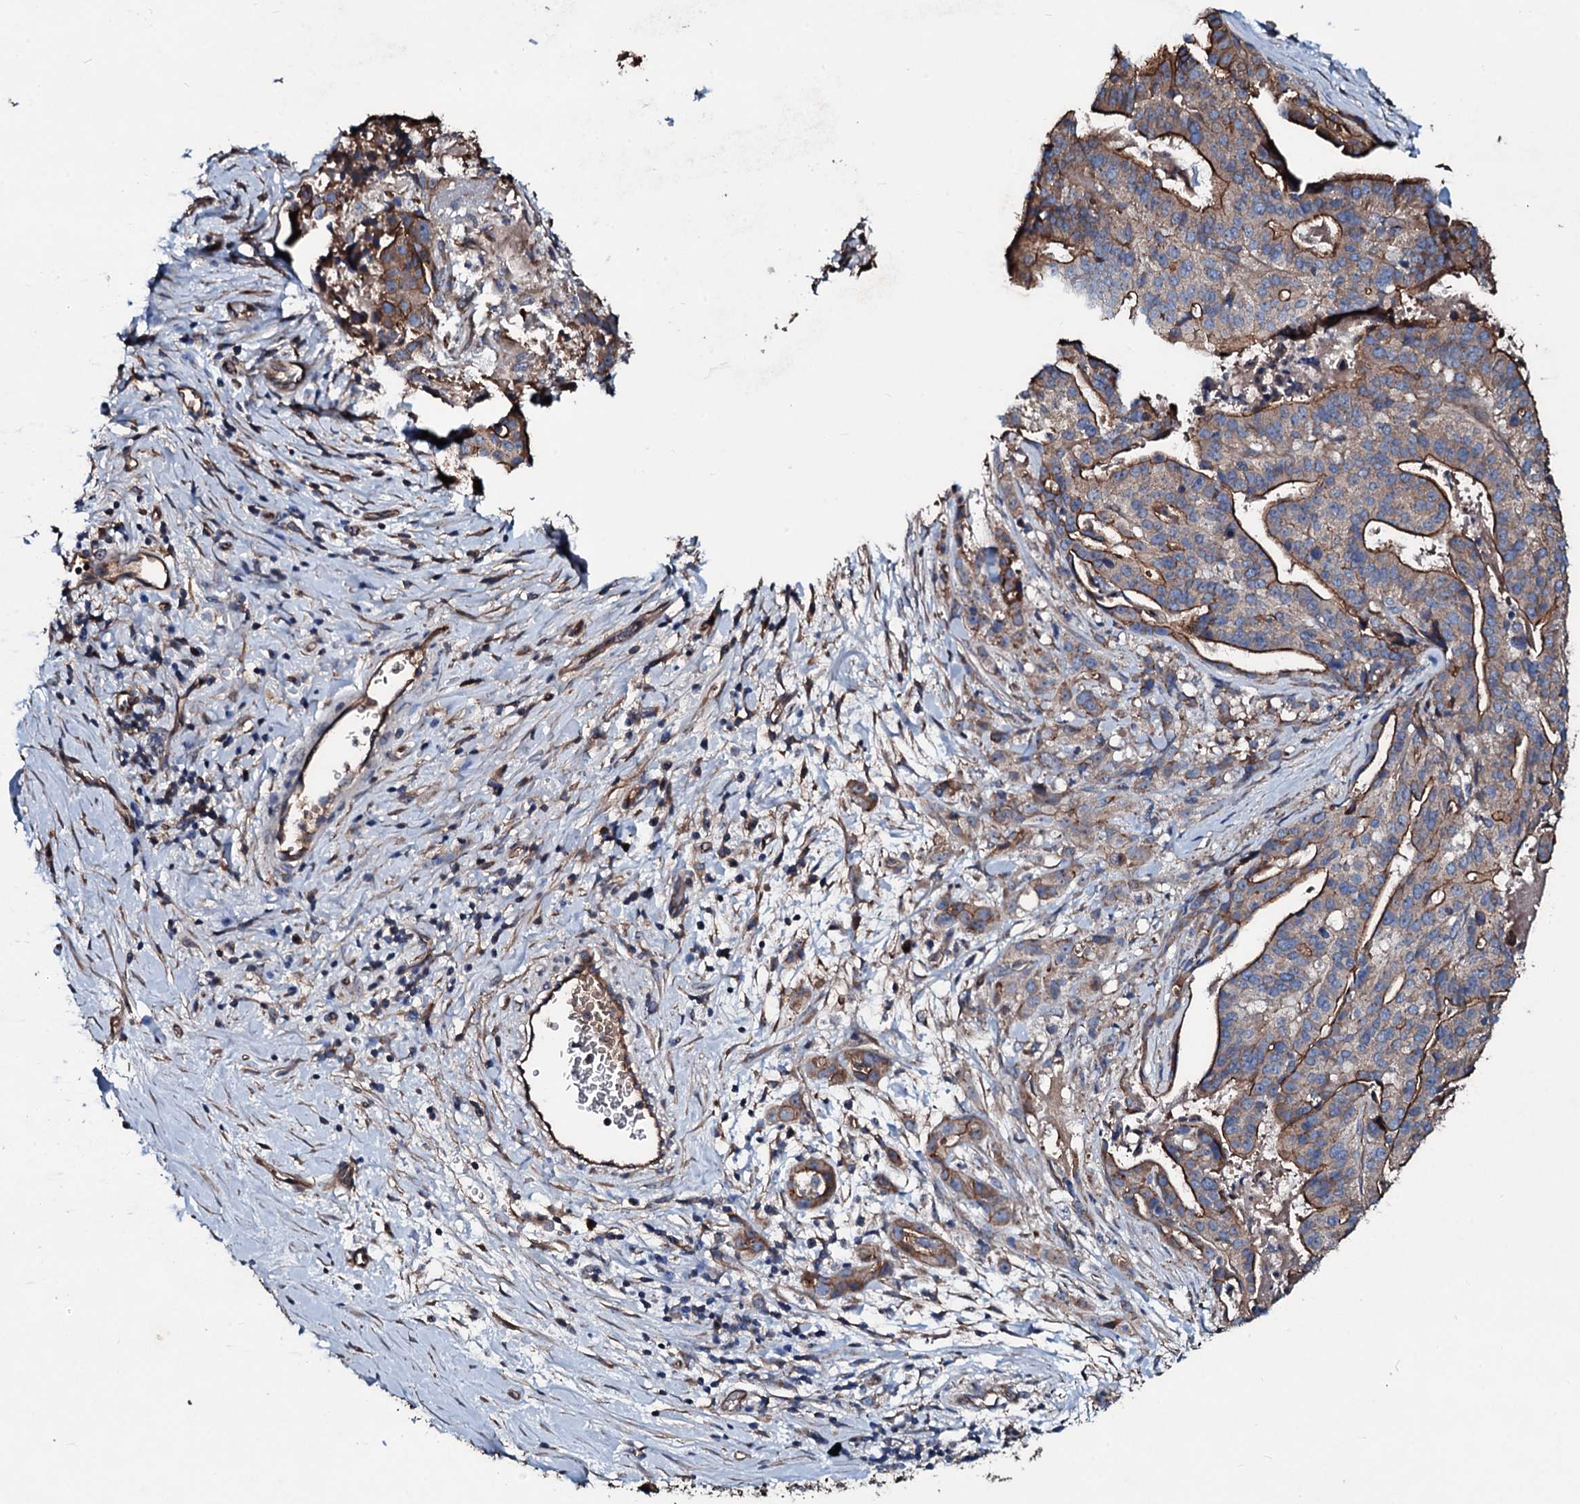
{"staining": {"intensity": "strong", "quantity": "25%-75%", "location": "cytoplasmic/membranous"}, "tissue": "stomach cancer", "cell_type": "Tumor cells", "image_type": "cancer", "snomed": [{"axis": "morphology", "description": "Adenocarcinoma, NOS"}, {"axis": "topography", "description": "Stomach"}], "caption": "Approximately 25%-75% of tumor cells in adenocarcinoma (stomach) display strong cytoplasmic/membranous protein positivity as visualized by brown immunohistochemical staining.", "gene": "DMAC2", "patient": {"sex": "male", "age": 48}}